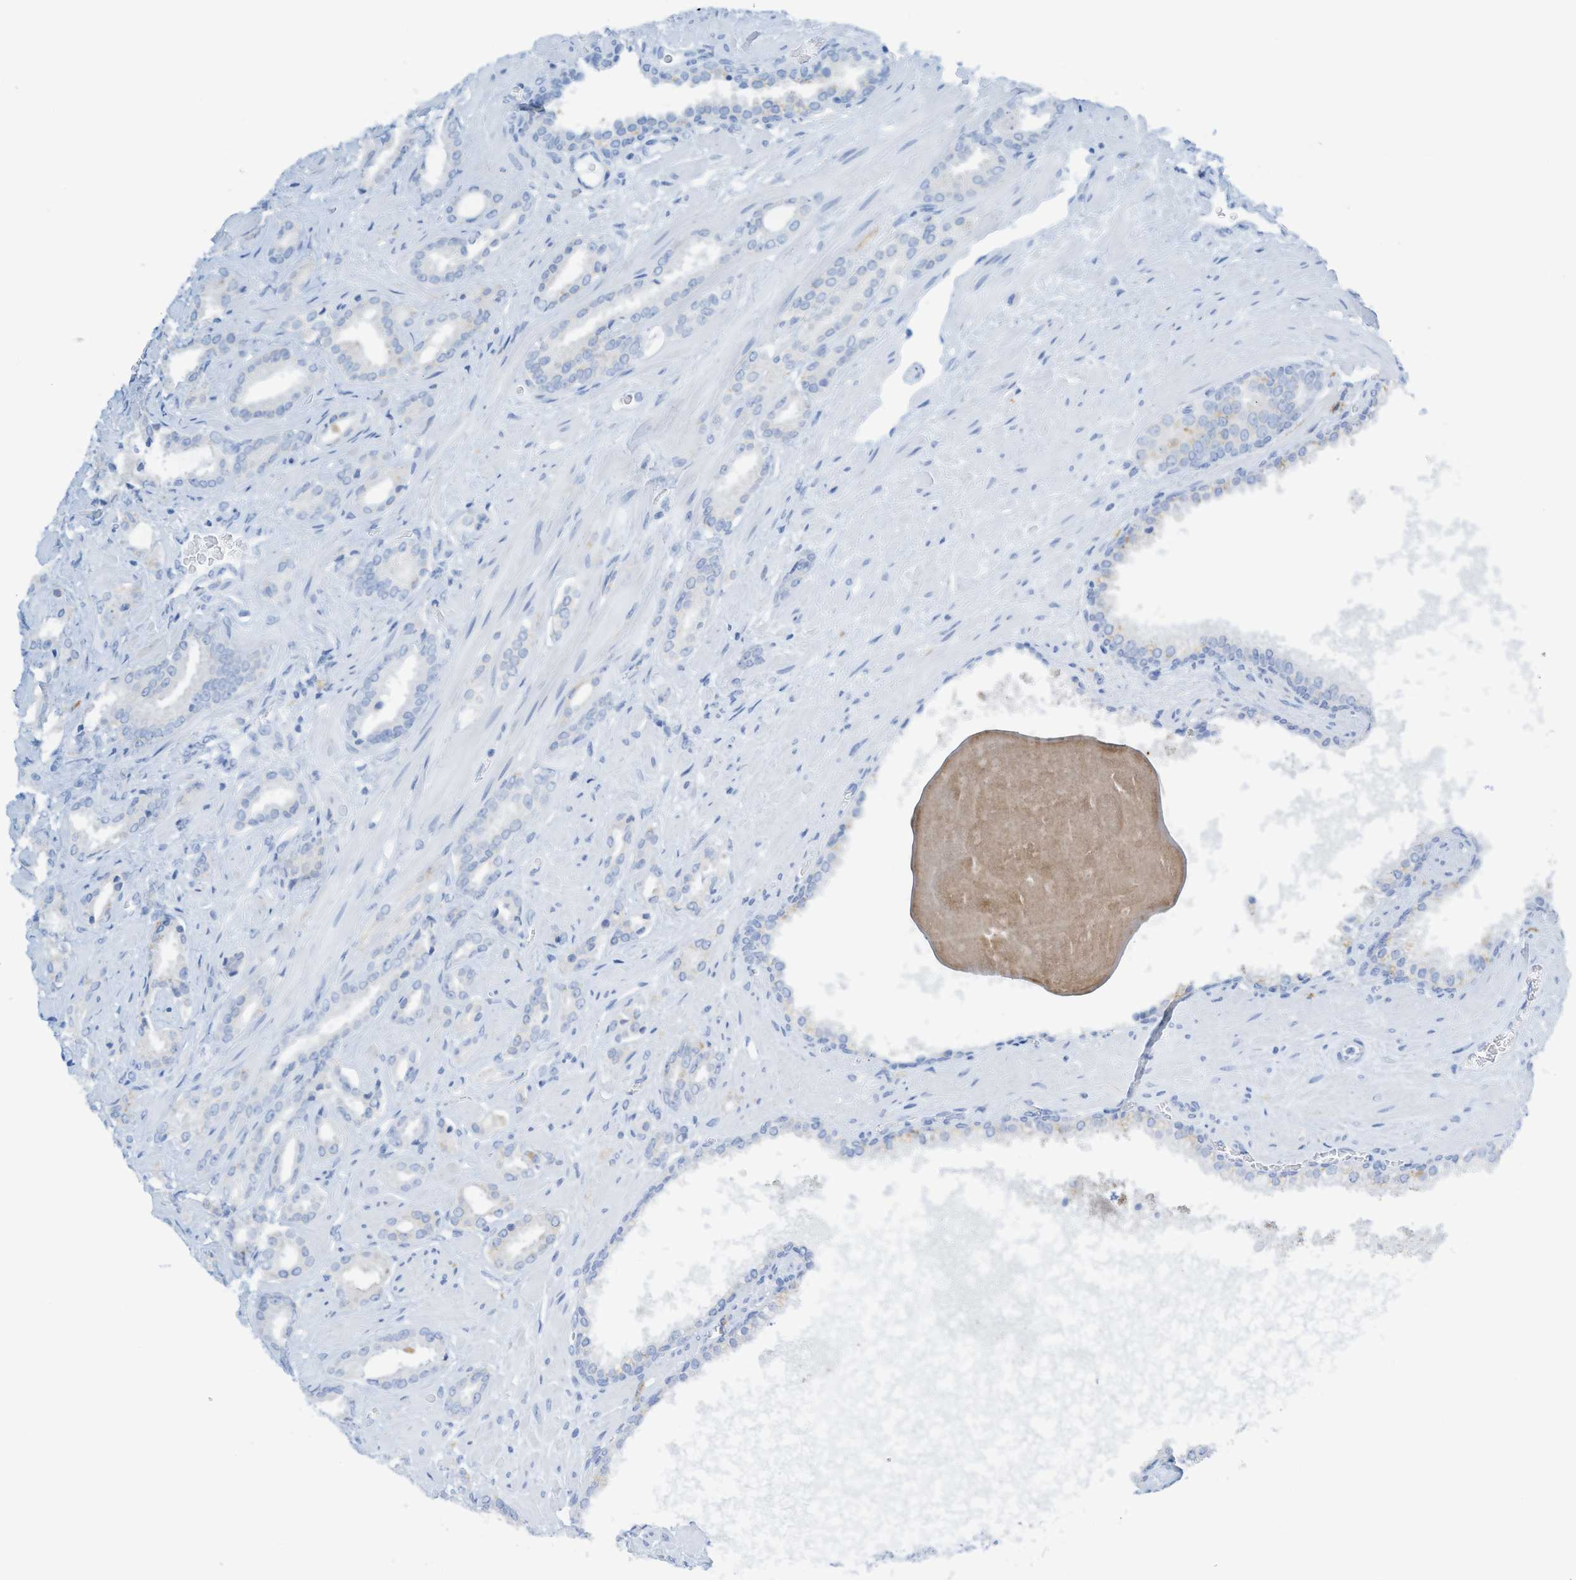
{"staining": {"intensity": "negative", "quantity": "none", "location": "none"}, "tissue": "prostate cancer", "cell_type": "Tumor cells", "image_type": "cancer", "snomed": [{"axis": "morphology", "description": "Adenocarcinoma, High grade"}, {"axis": "topography", "description": "Prostate"}], "caption": "The photomicrograph reveals no staining of tumor cells in prostate cancer. (Immunohistochemistry (ihc), brightfield microscopy, high magnification).", "gene": "C21orf62", "patient": {"sex": "male", "age": 64}}